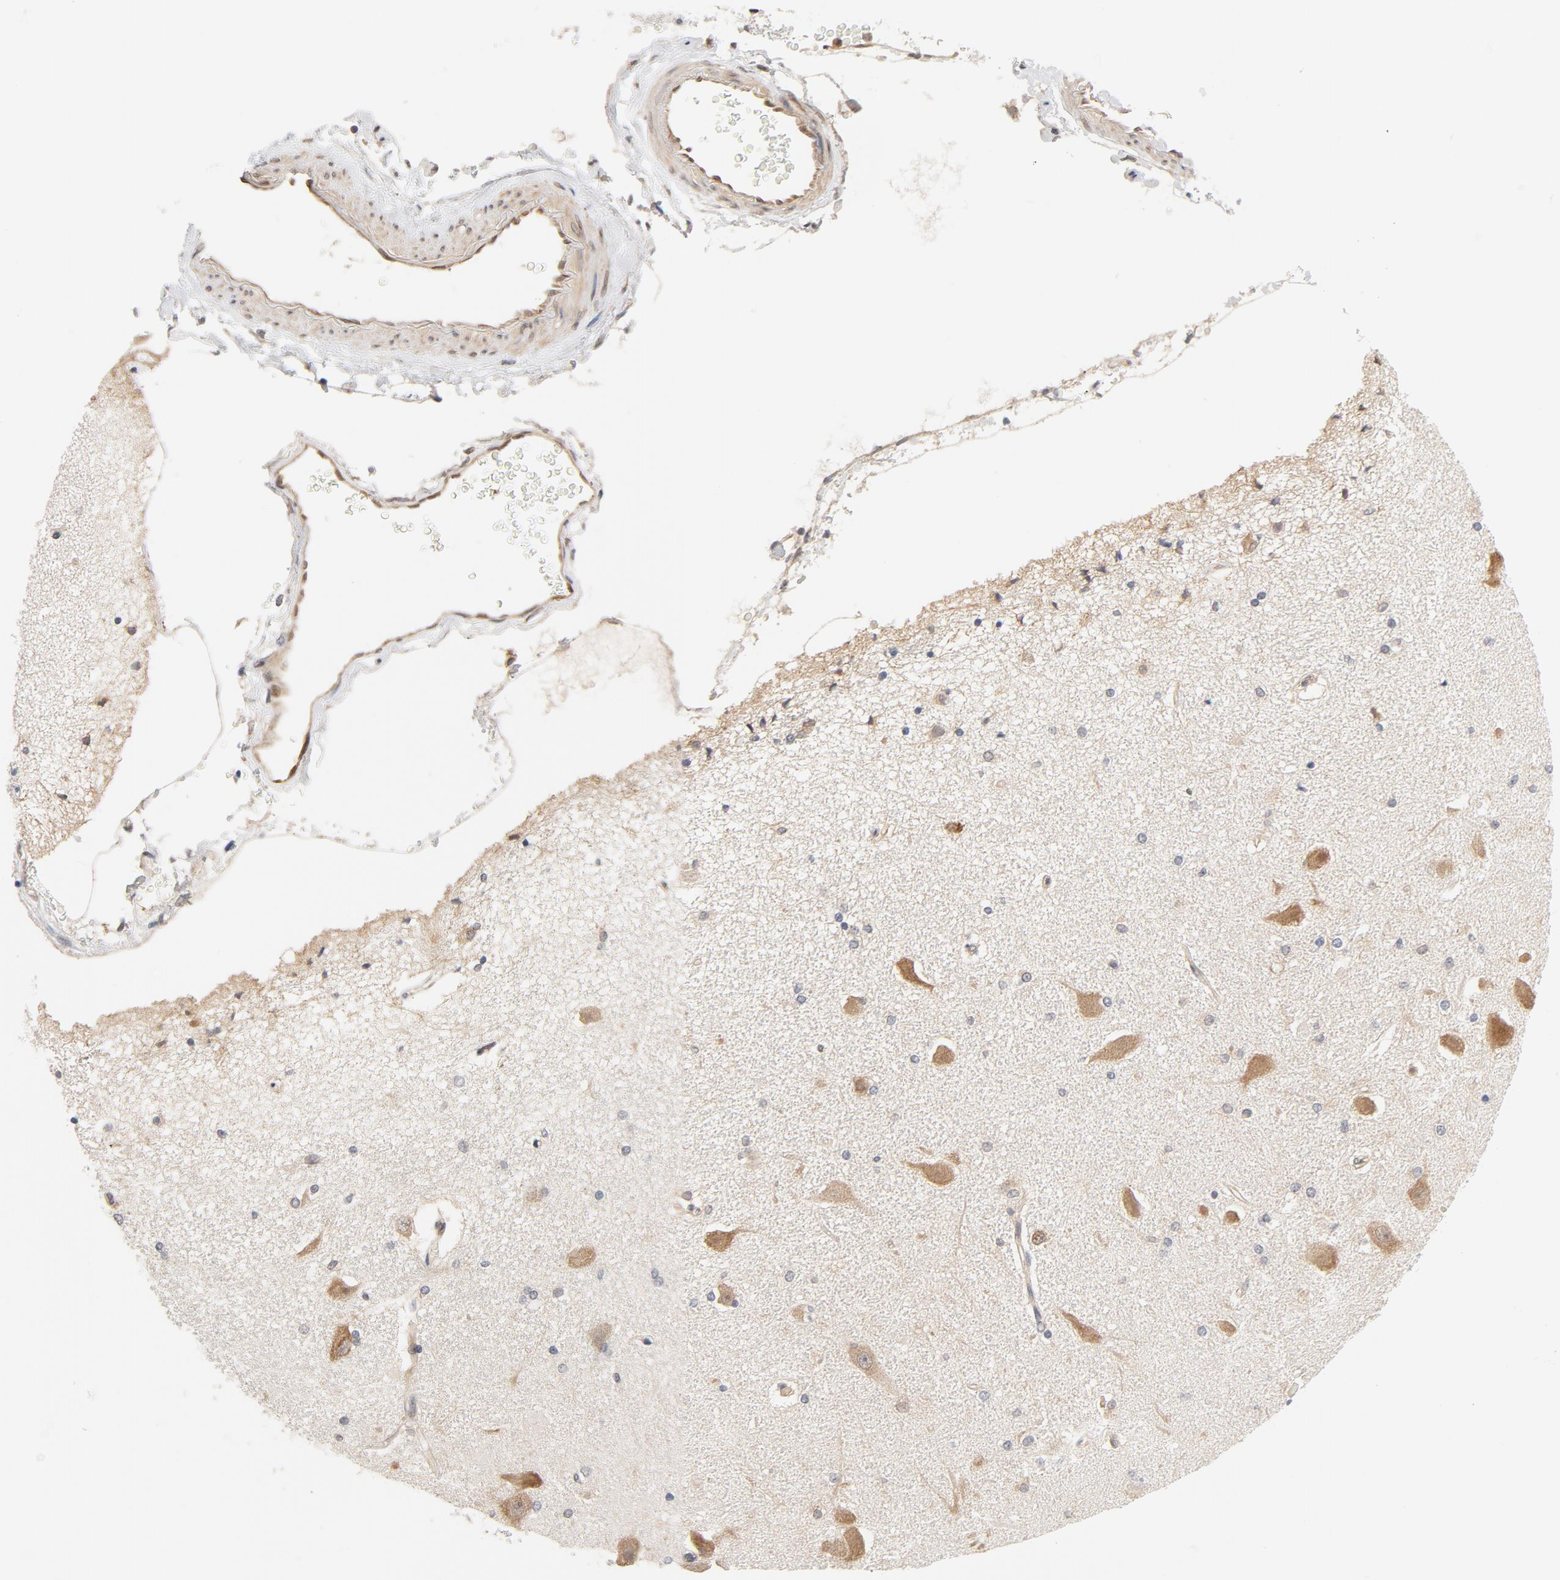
{"staining": {"intensity": "weak", "quantity": "25%-75%", "location": "nuclear"}, "tissue": "hippocampus", "cell_type": "Glial cells", "image_type": "normal", "snomed": [{"axis": "morphology", "description": "Normal tissue, NOS"}, {"axis": "topography", "description": "Hippocampus"}], "caption": "This micrograph demonstrates IHC staining of benign hippocampus, with low weak nuclear positivity in about 25%-75% of glial cells.", "gene": "EIF4E", "patient": {"sex": "female", "age": 54}}